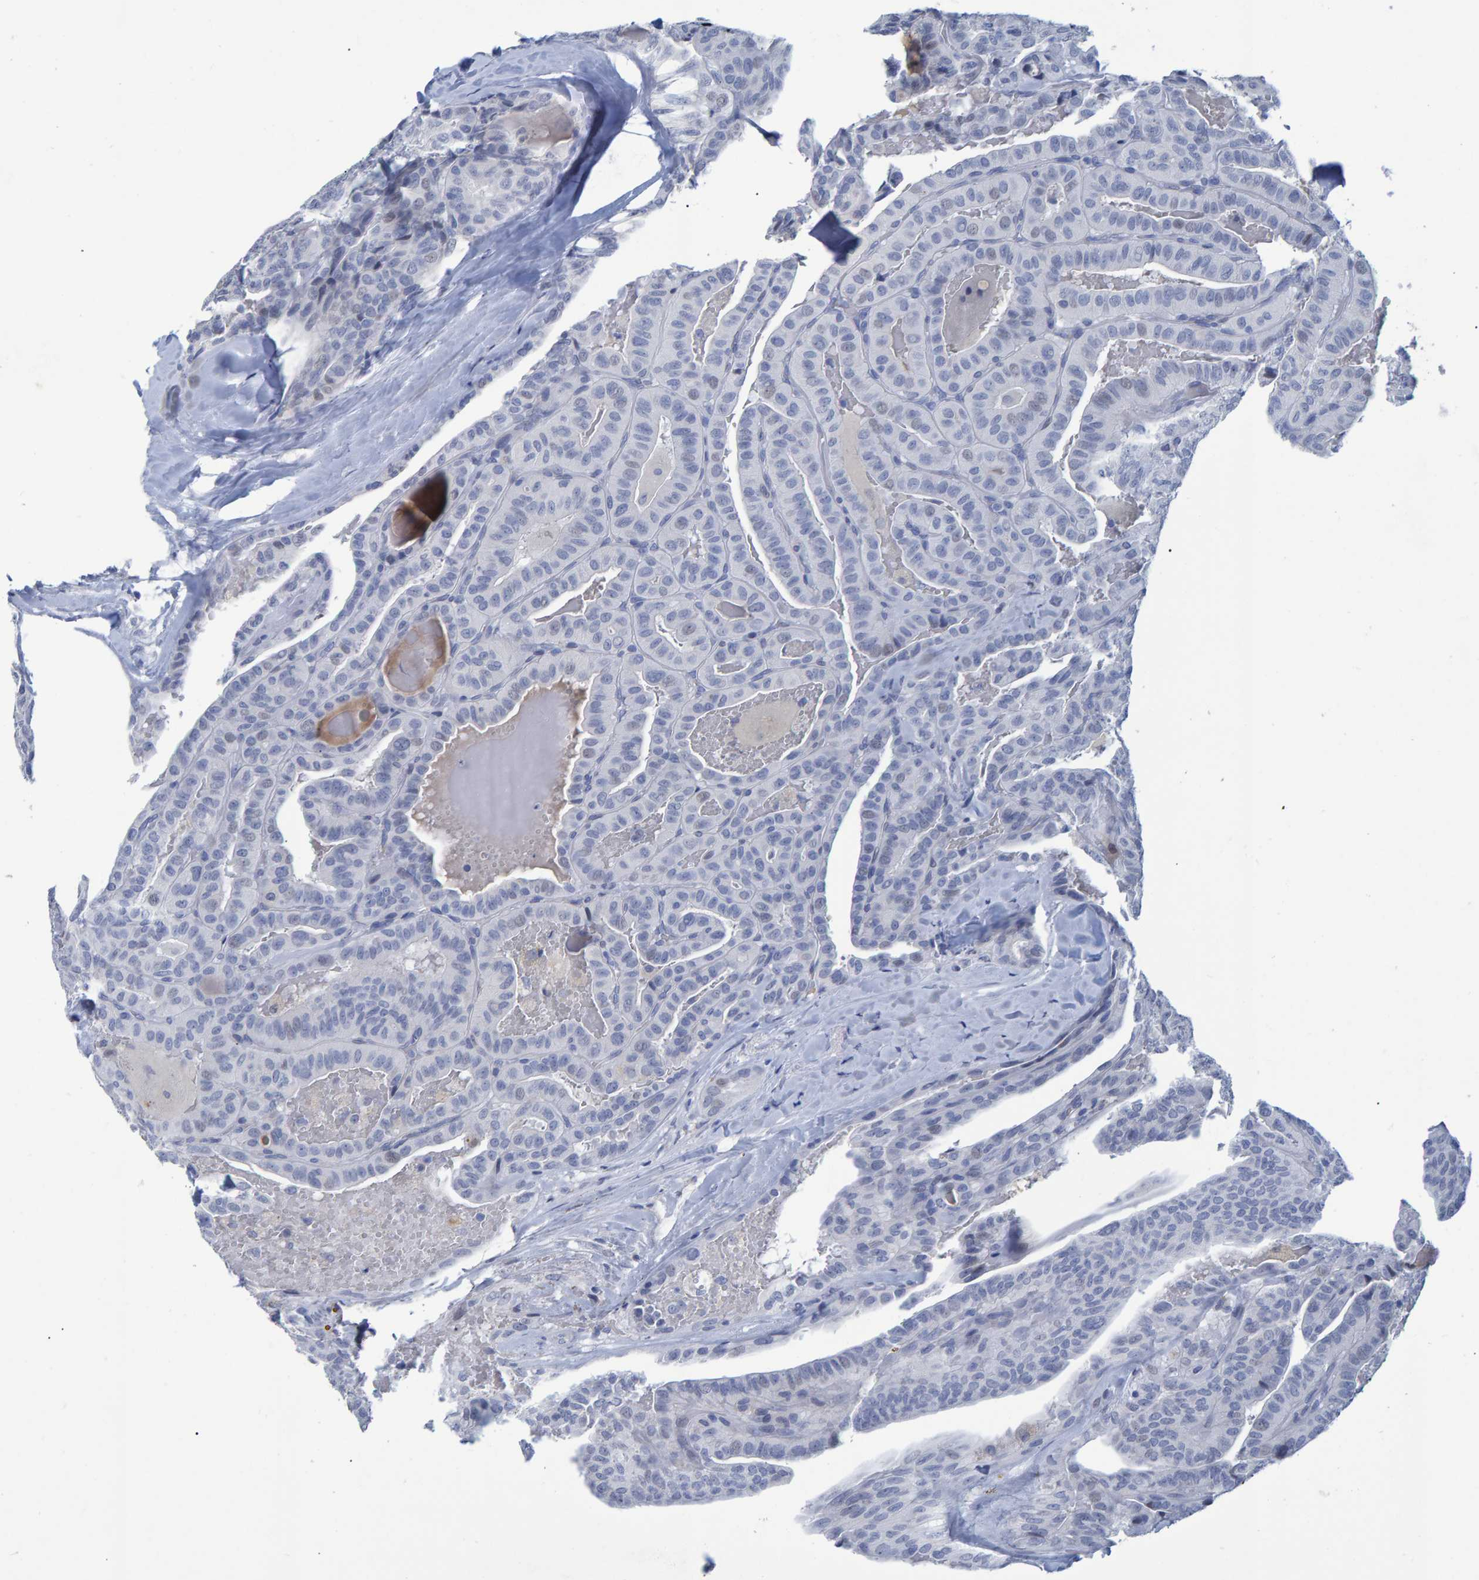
{"staining": {"intensity": "negative", "quantity": "none", "location": "none"}, "tissue": "thyroid cancer", "cell_type": "Tumor cells", "image_type": "cancer", "snomed": [{"axis": "morphology", "description": "Papillary adenocarcinoma, NOS"}, {"axis": "topography", "description": "Thyroid gland"}], "caption": "A high-resolution micrograph shows immunohistochemistry staining of papillary adenocarcinoma (thyroid), which demonstrates no significant staining in tumor cells.", "gene": "PROCA1", "patient": {"sex": "male", "age": 77}}